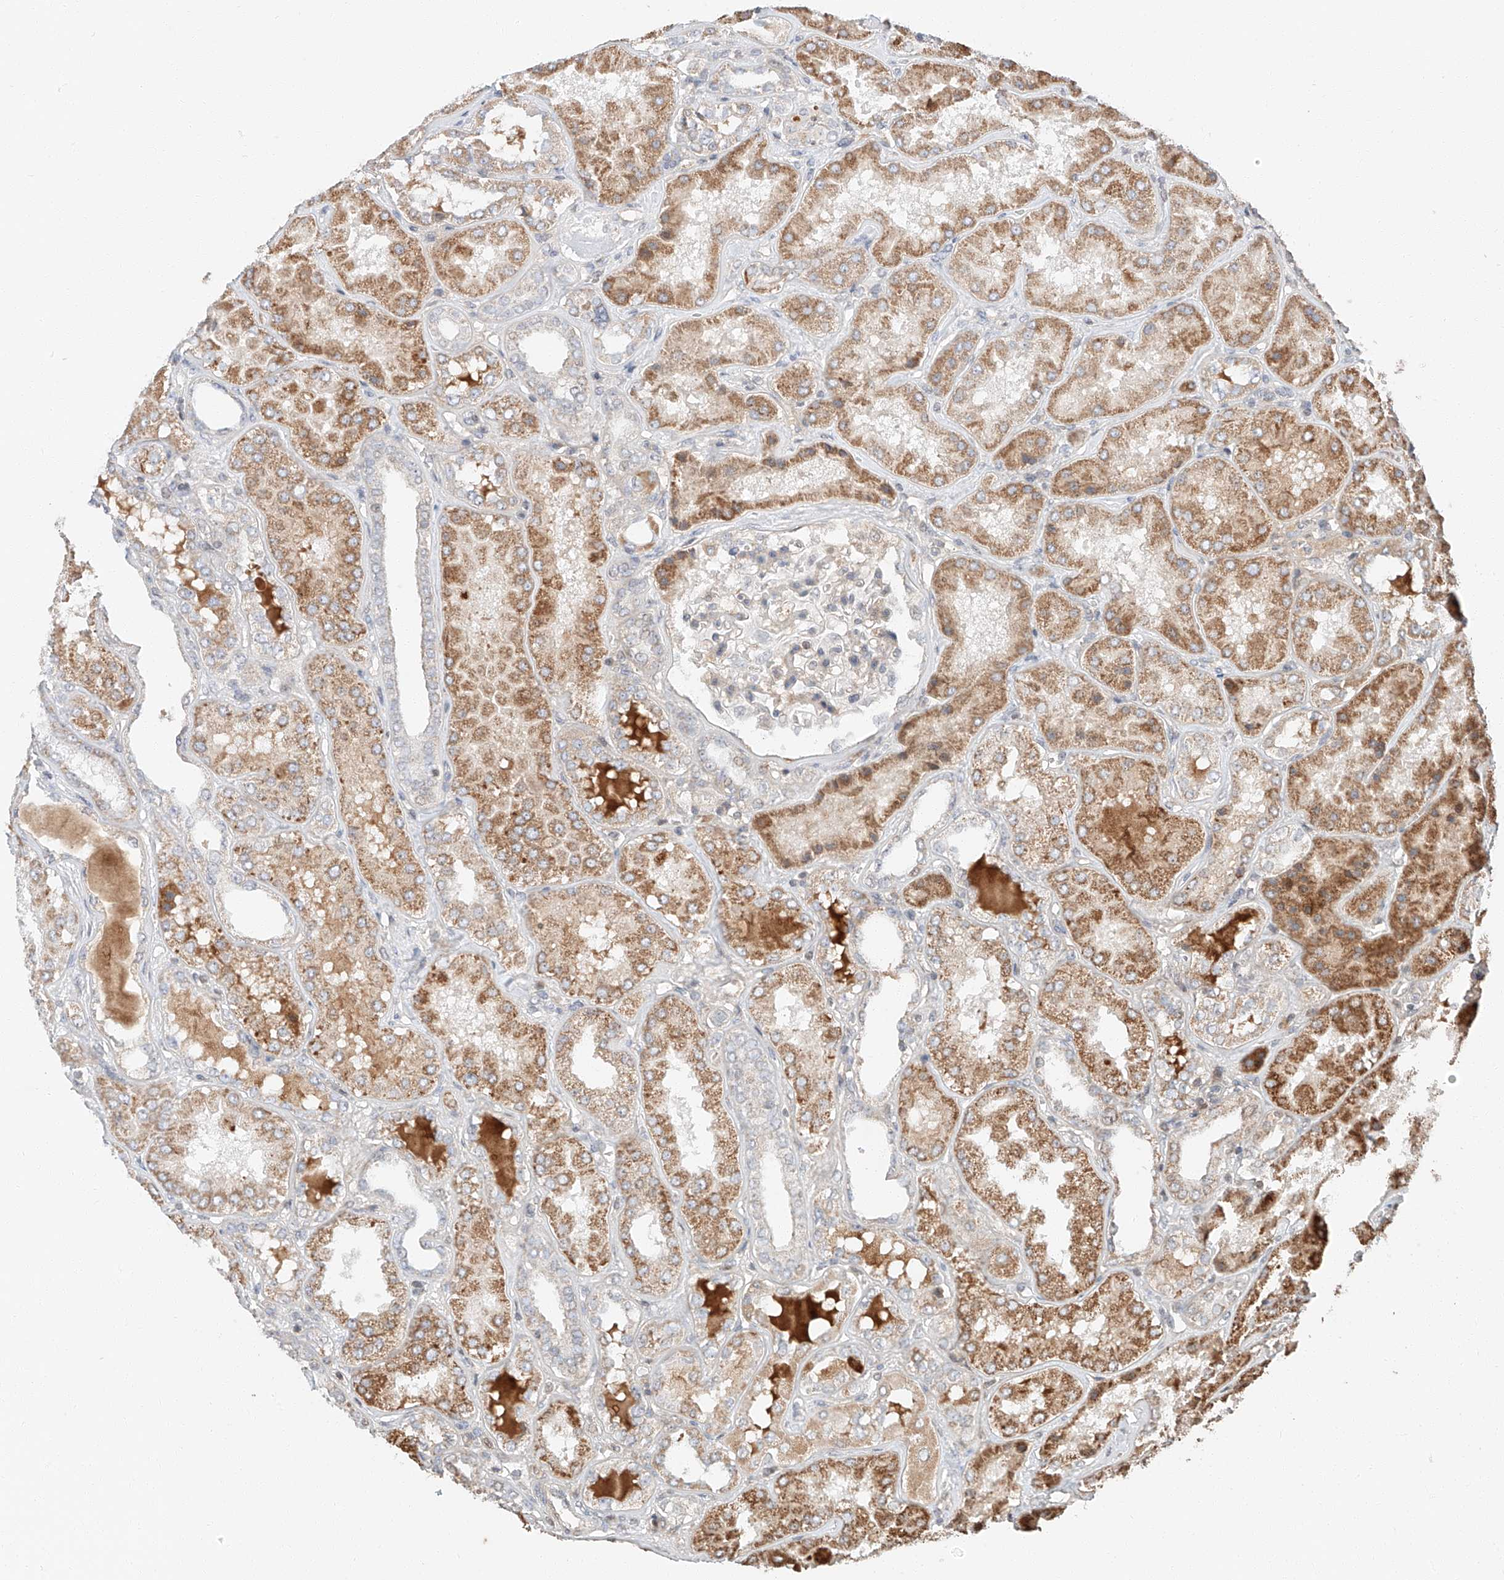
{"staining": {"intensity": "weak", "quantity": "<25%", "location": "cytoplasmic/membranous"}, "tissue": "kidney", "cell_type": "Cells in glomeruli", "image_type": "normal", "snomed": [{"axis": "morphology", "description": "Normal tissue, NOS"}, {"axis": "topography", "description": "Kidney"}], "caption": "Cells in glomeruli are negative for protein expression in unremarkable human kidney. Brightfield microscopy of immunohistochemistry stained with DAB (3,3'-diaminobenzidine) (brown) and hematoxylin (blue), captured at high magnification.", "gene": "ARHGAP33", "patient": {"sex": "female", "age": 56}}